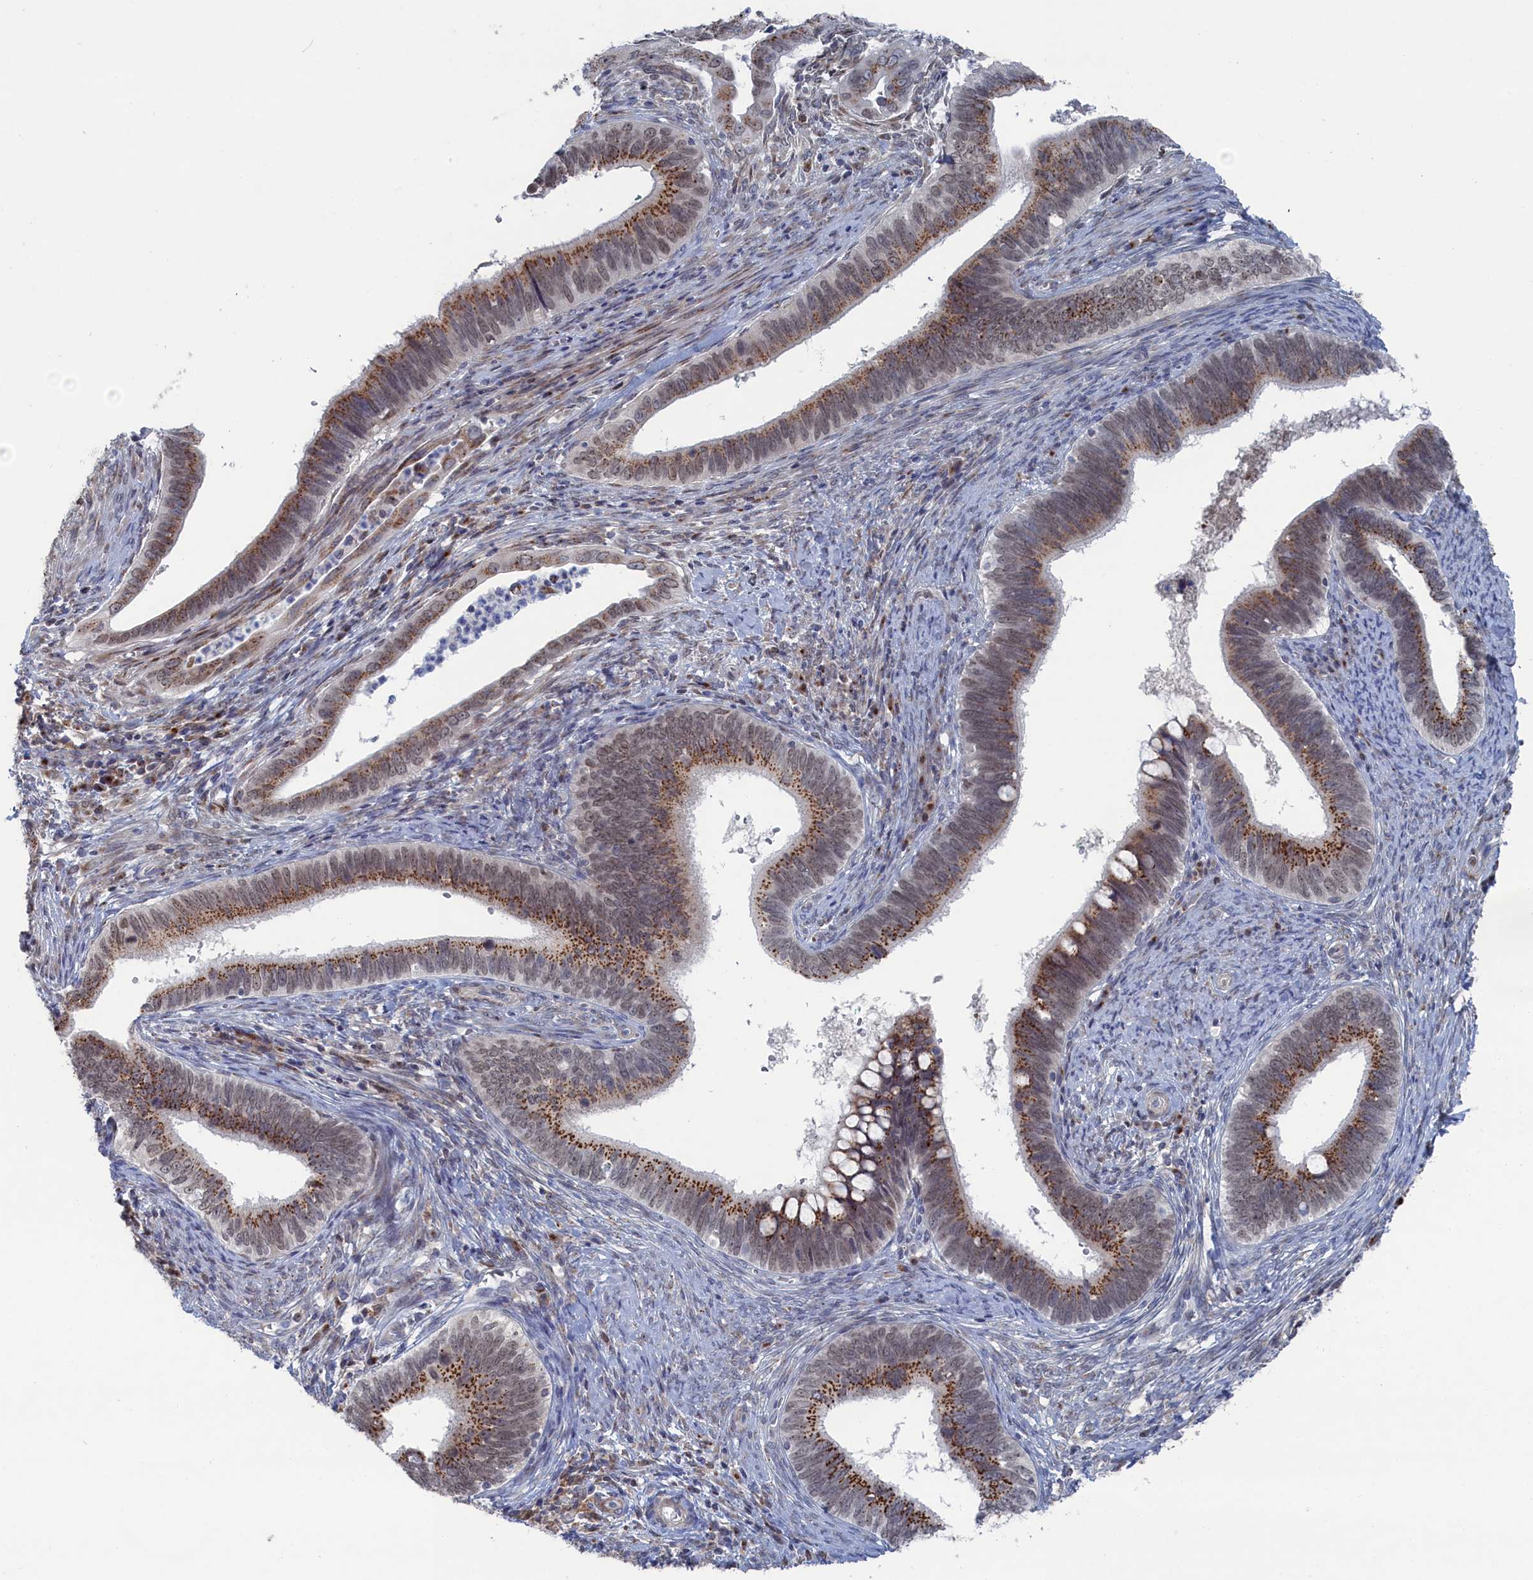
{"staining": {"intensity": "moderate", "quantity": ">75%", "location": "cytoplasmic/membranous"}, "tissue": "cervical cancer", "cell_type": "Tumor cells", "image_type": "cancer", "snomed": [{"axis": "morphology", "description": "Adenocarcinoma, NOS"}, {"axis": "topography", "description": "Cervix"}], "caption": "A high-resolution photomicrograph shows IHC staining of cervical adenocarcinoma, which reveals moderate cytoplasmic/membranous expression in approximately >75% of tumor cells.", "gene": "IRX1", "patient": {"sex": "female", "age": 42}}